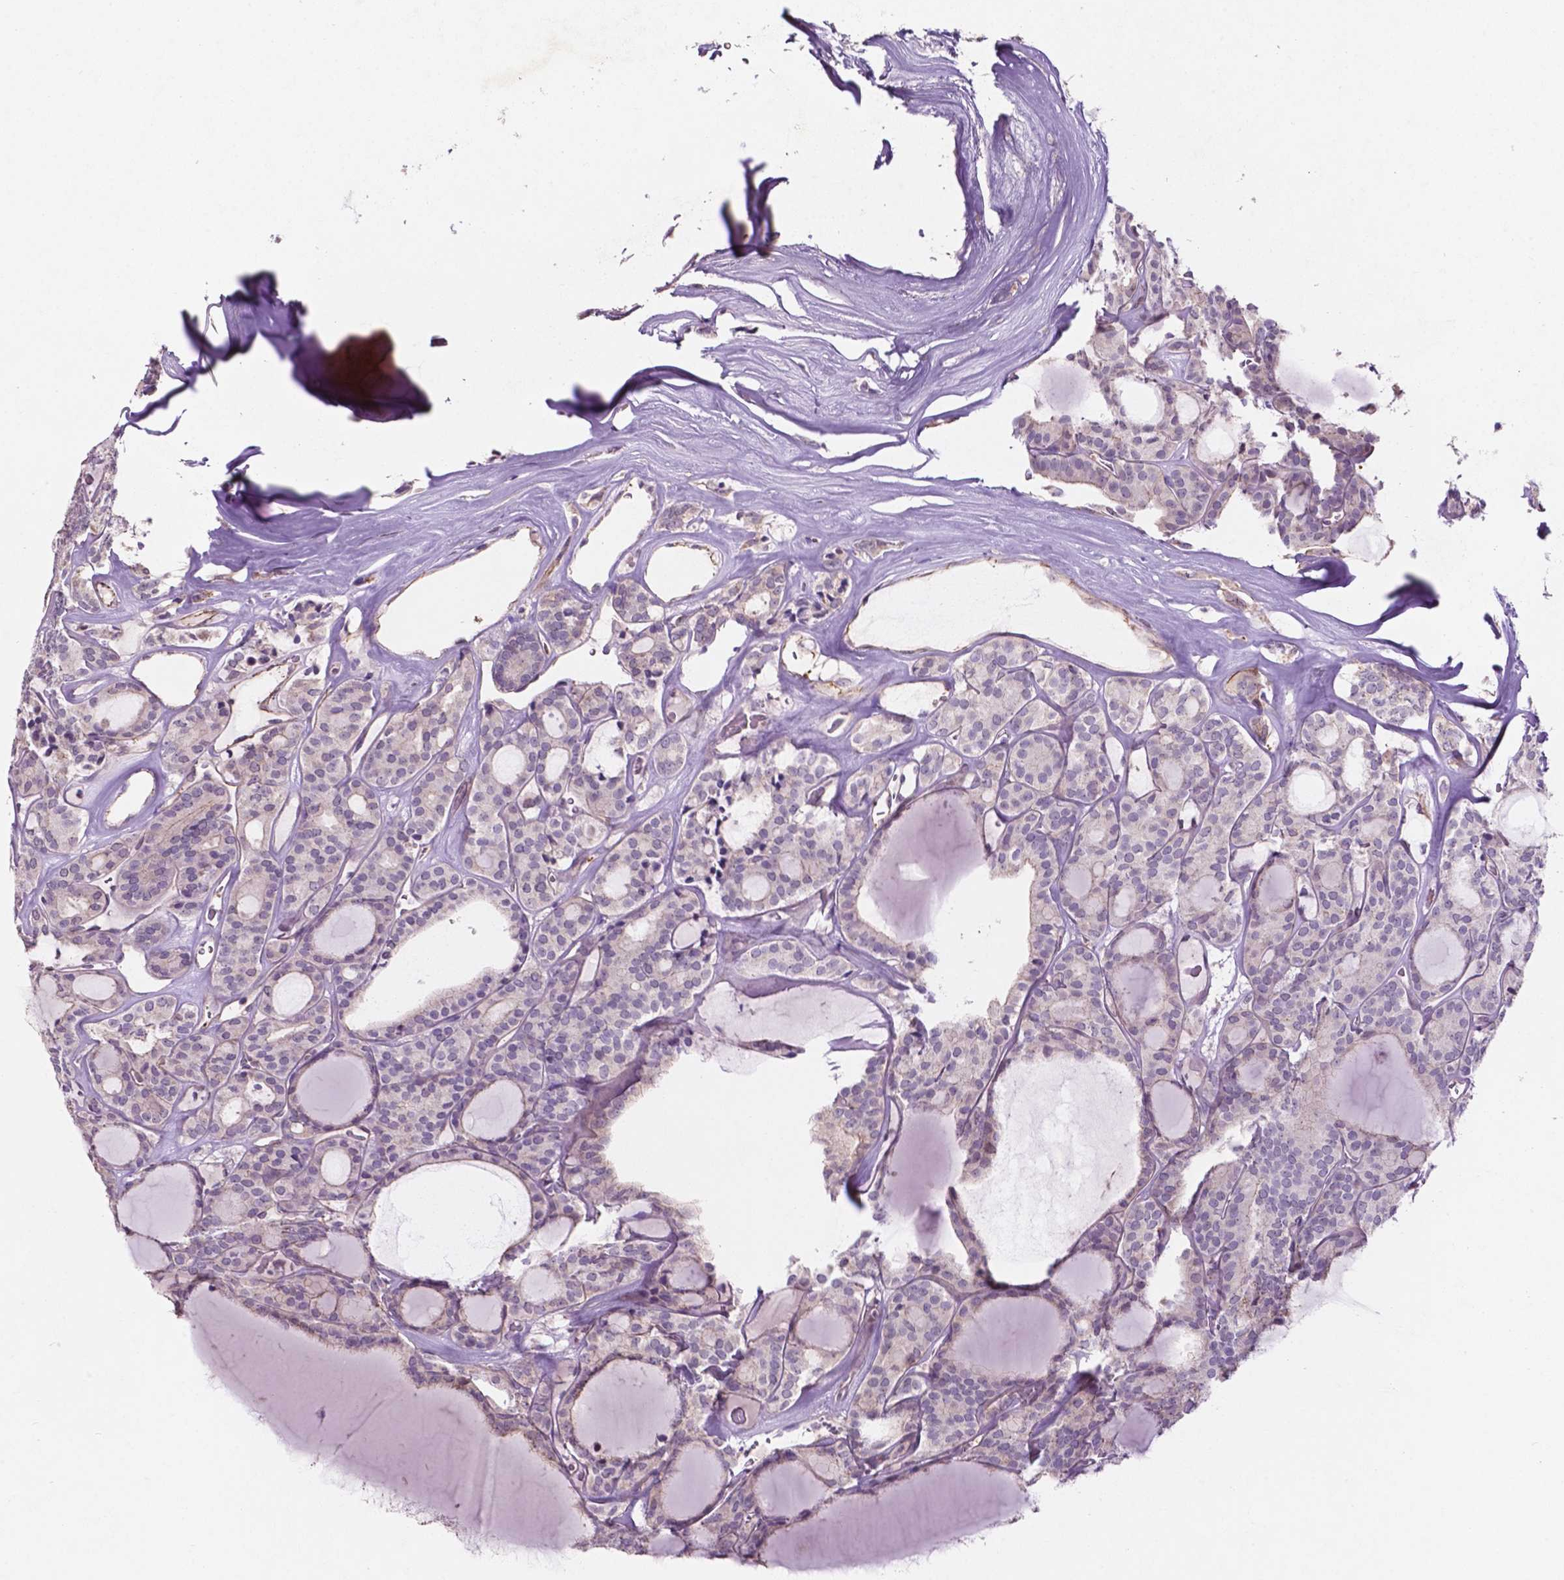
{"staining": {"intensity": "negative", "quantity": "none", "location": "none"}, "tissue": "thyroid cancer", "cell_type": "Tumor cells", "image_type": "cancer", "snomed": [{"axis": "morphology", "description": "Follicular adenoma carcinoma, NOS"}, {"axis": "topography", "description": "Thyroid gland"}], "caption": "High magnification brightfield microscopy of thyroid cancer (follicular adenoma carcinoma) stained with DAB (3,3'-diaminobenzidine) (brown) and counterstained with hematoxylin (blue): tumor cells show no significant staining.", "gene": "ARL5C", "patient": {"sex": "male", "age": 74}}